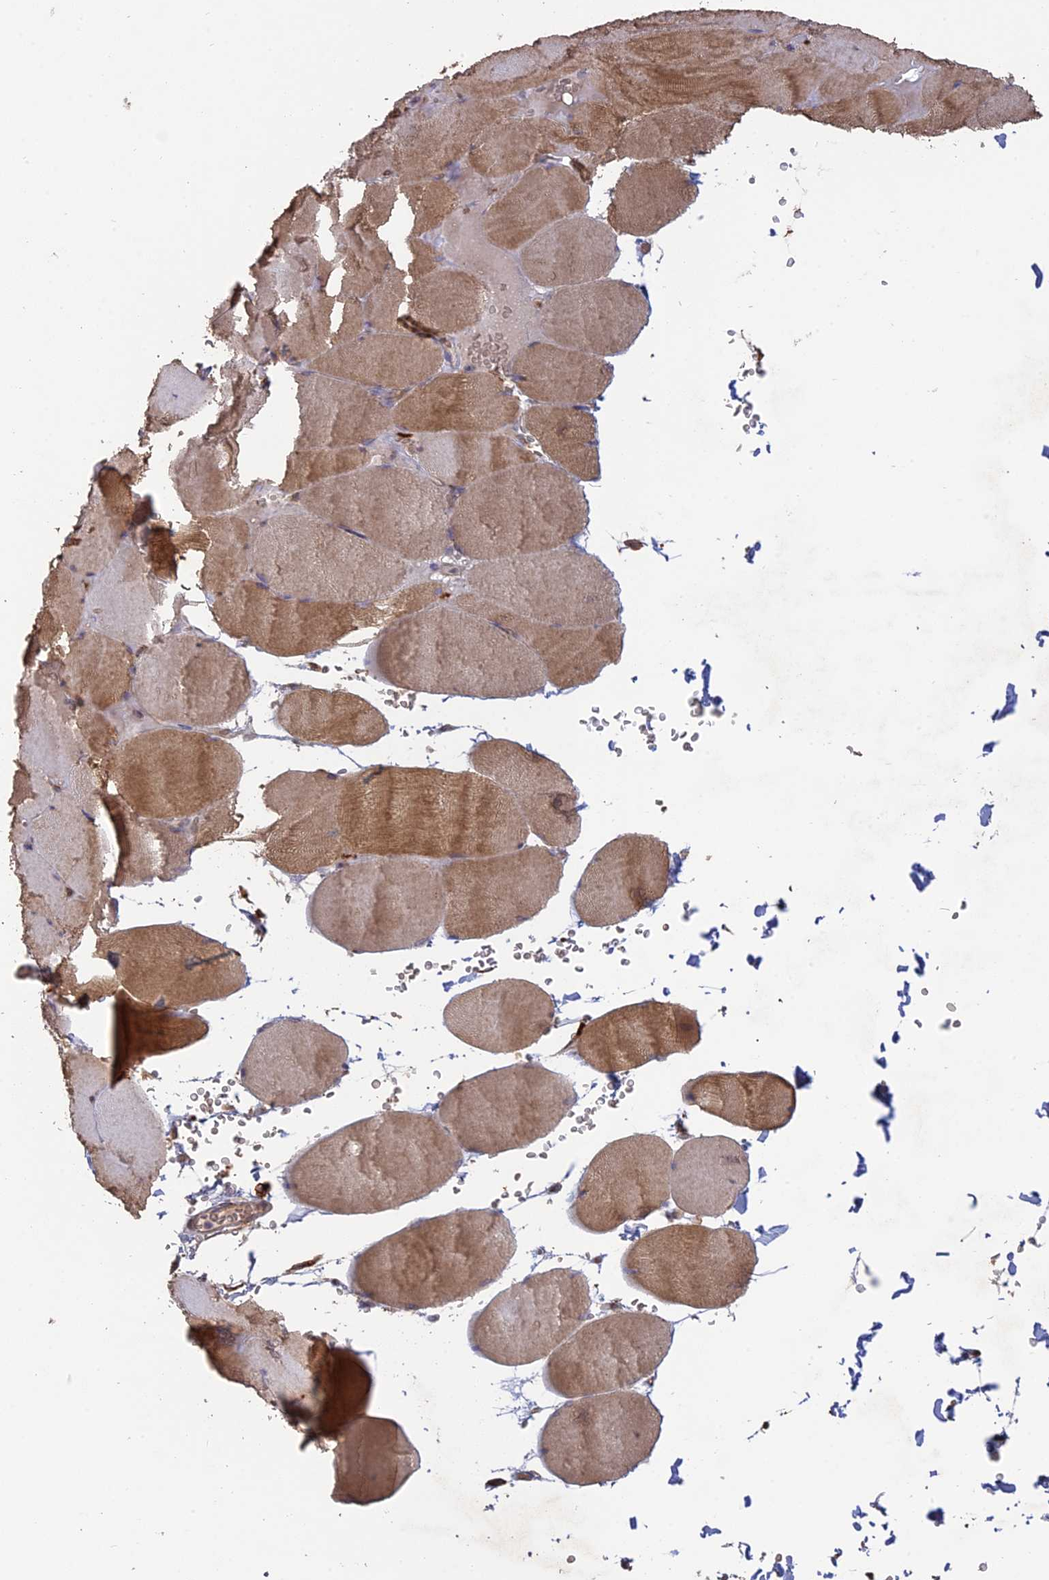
{"staining": {"intensity": "moderate", "quantity": "25%-75%", "location": "cytoplasmic/membranous"}, "tissue": "skeletal muscle", "cell_type": "Myocytes", "image_type": "normal", "snomed": [{"axis": "morphology", "description": "Normal tissue, NOS"}, {"axis": "topography", "description": "Skeletal muscle"}, {"axis": "topography", "description": "Head-Neck"}], "caption": "A high-resolution photomicrograph shows immunohistochemistry (IHC) staining of normal skeletal muscle, which shows moderate cytoplasmic/membranous positivity in approximately 25%-75% of myocytes. Nuclei are stained in blue.", "gene": "PPIC", "patient": {"sex": "male", "age": 66}}